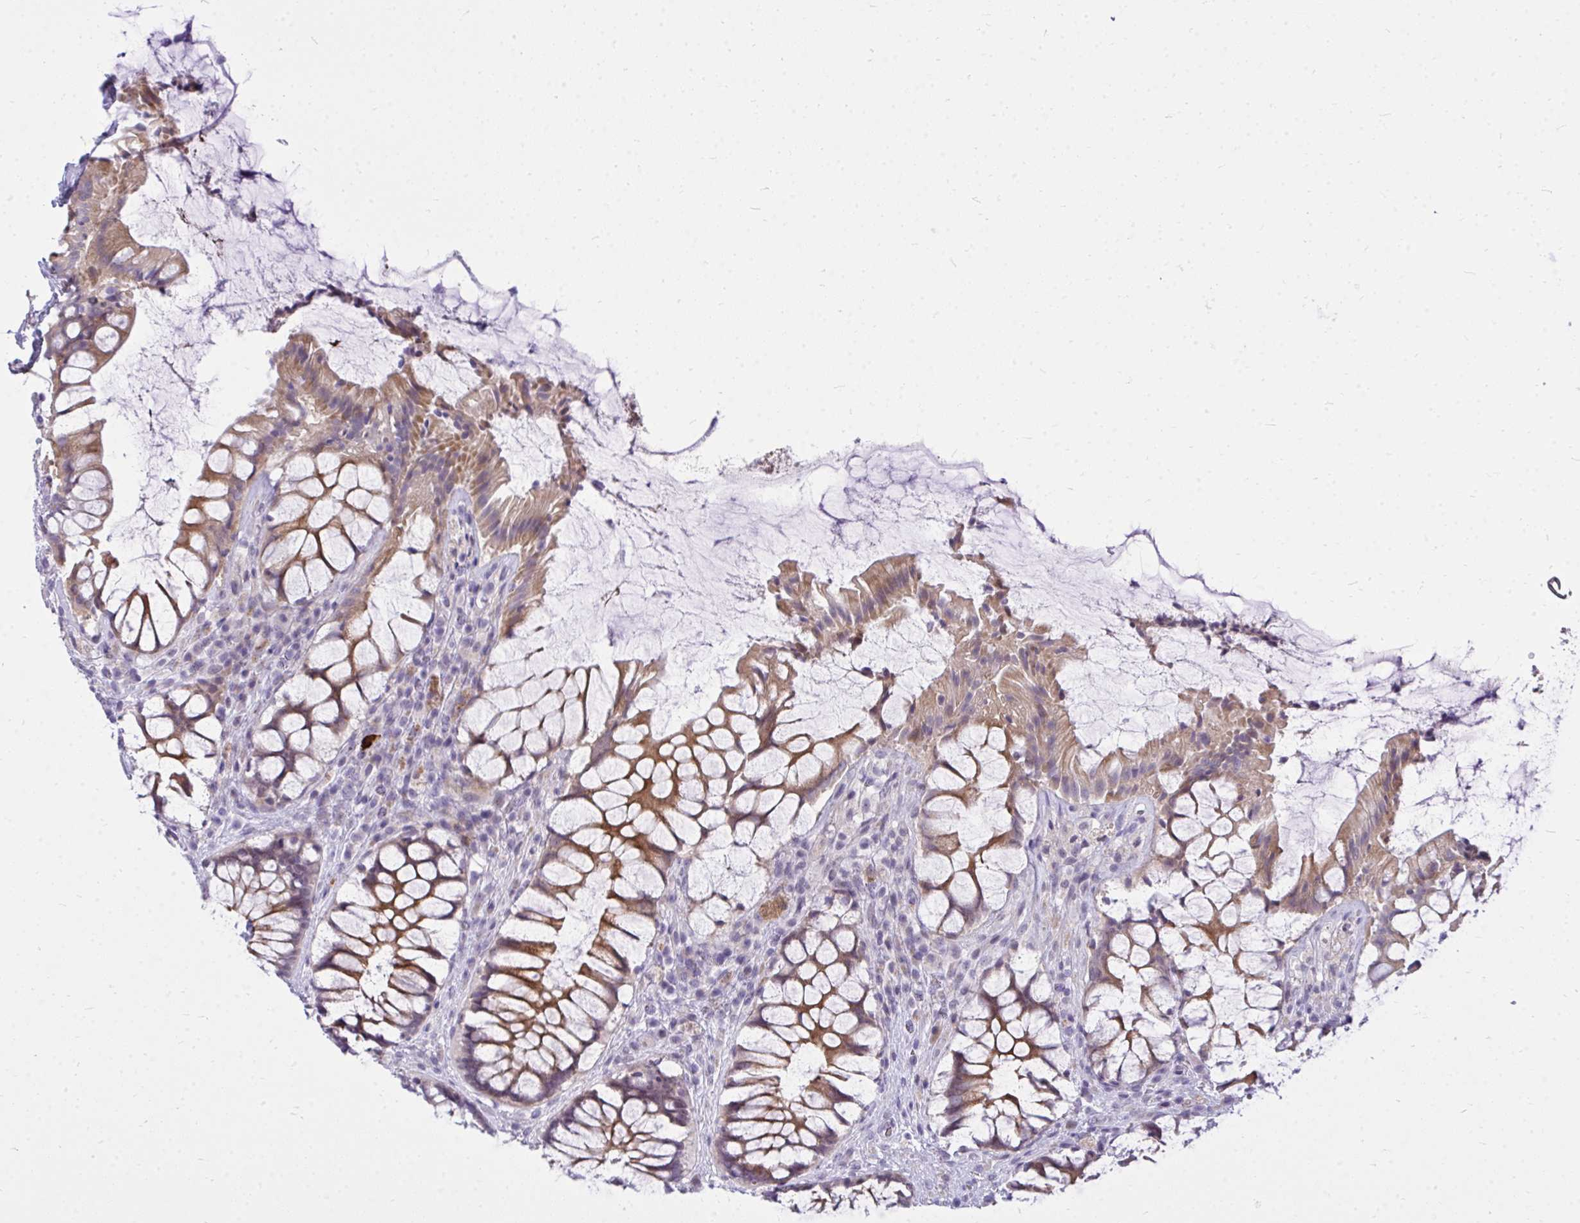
{"staining": {"intensity": "moderate", "quantity": ">75%", "location": "cytoplasmic/membranous"}, "tissue": "rectum", "cell_type": "Glandular cells", "image_type": "normal", "snomed": [{"axis": "morphology", "description": "Normal tissue, NOS"}, {"axis": "topography", "description": "Rectum"}], "caption": "This micrograph reveals benign rectum stained with immunohistochemistry (IHC) to label a protein in brown. The cytoplasmic/membranous of glandular cells show moderate positivity for the protein. Nuclei are counter-stained blue.", "gene": "ZSCAN25", "patient": {"sex": "female", "age": 58}}